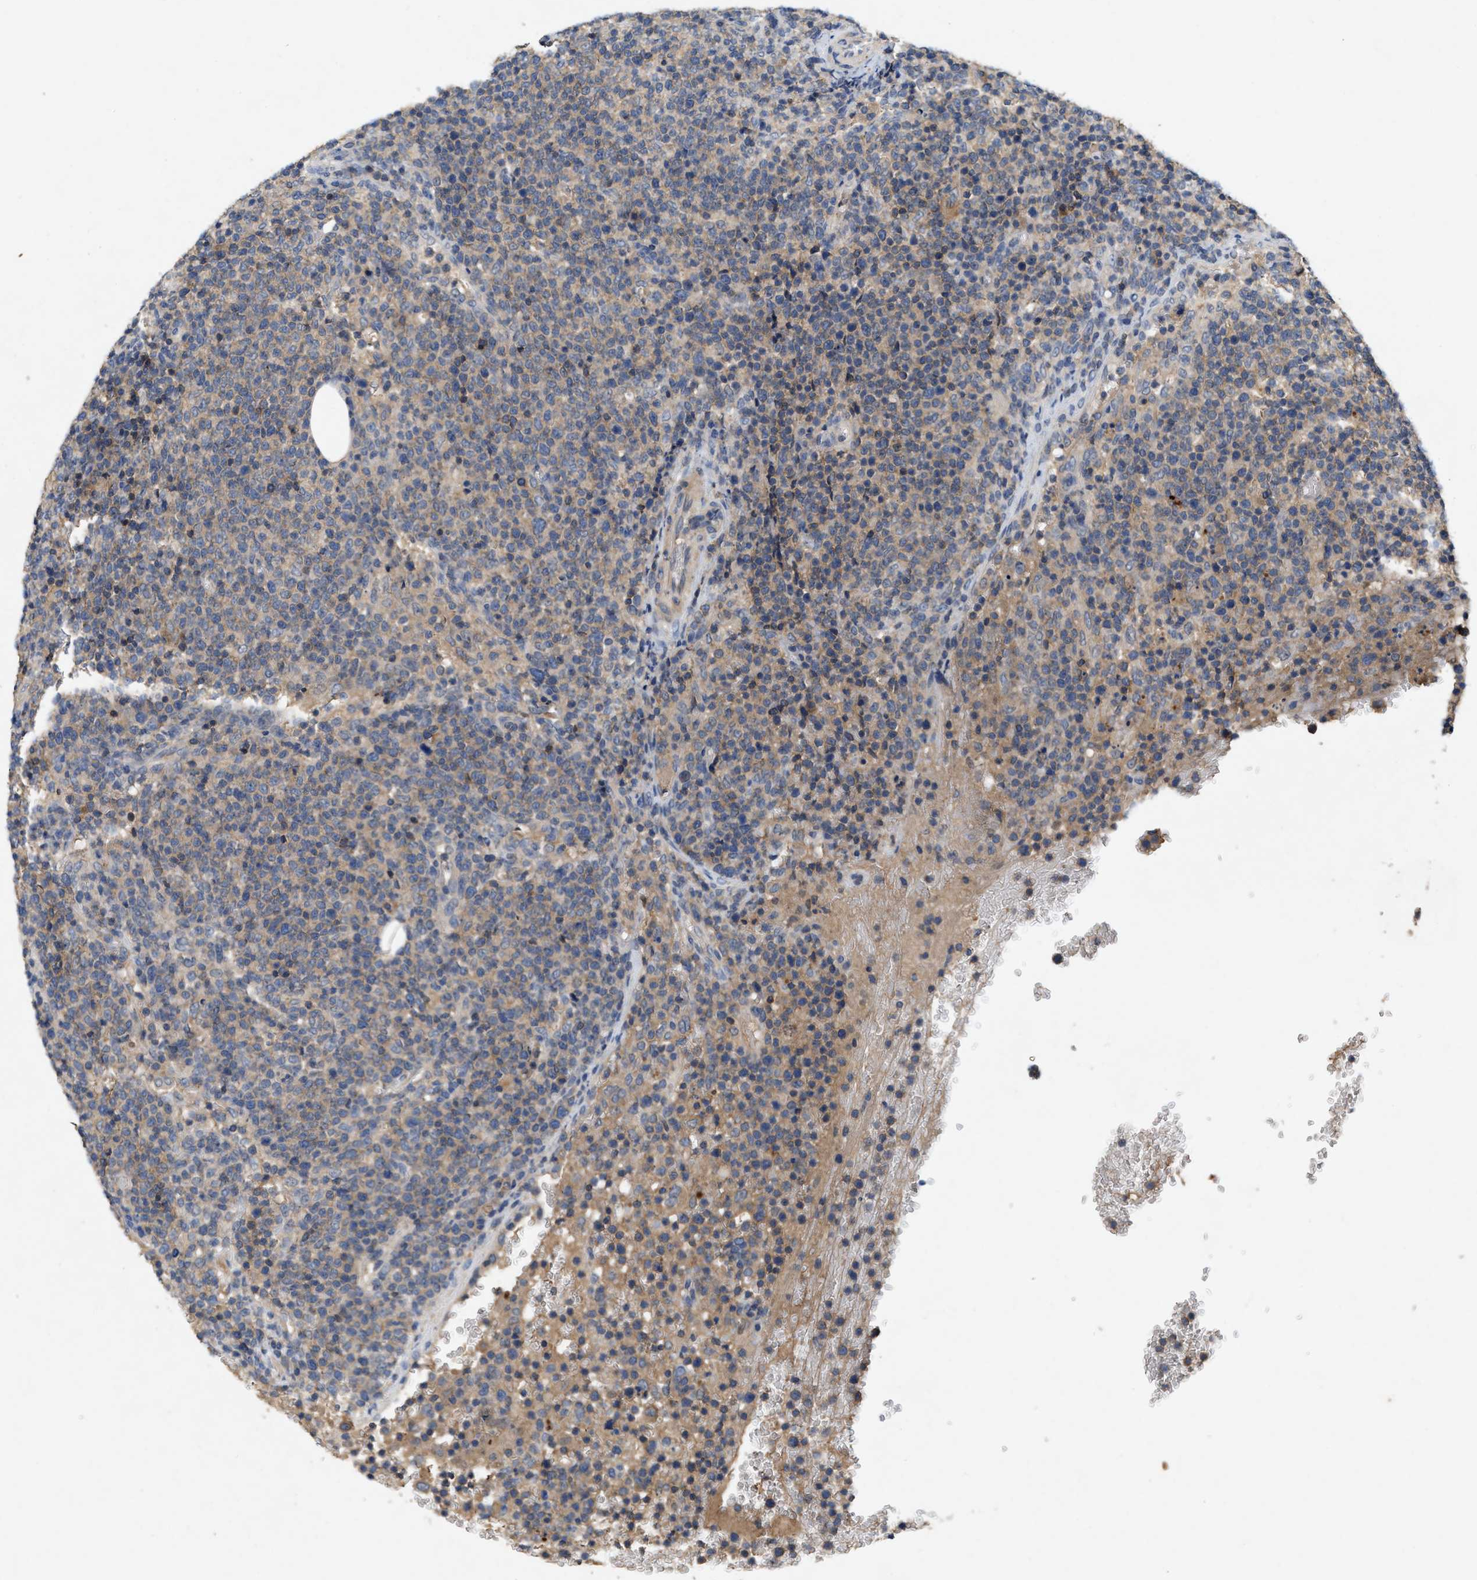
{"staining": {"intensity": "weak", "quantity": "25%-75%", "location": "cytoplasmic/membranous"}, "tissue": "lymphoma", "cell_type": "Tumor cells", "image_type": "cancer", "snomed": [{"axis": "morphology", "description": "Malignant lymphoma, non-Hodgkin's type, High grade"}, {"axis": "topography", "description": "Lymph node"}], "caption": "This histopathology image reveals IHC staining of malignant lymphoma, non-Hodgkin's type (high-grade), with low weak cytoplasmic/membranous positivity in about 25%-75% of tumor cells.", "gene": "LPAR2", "patient": {"sex": "male", "age": 61}}